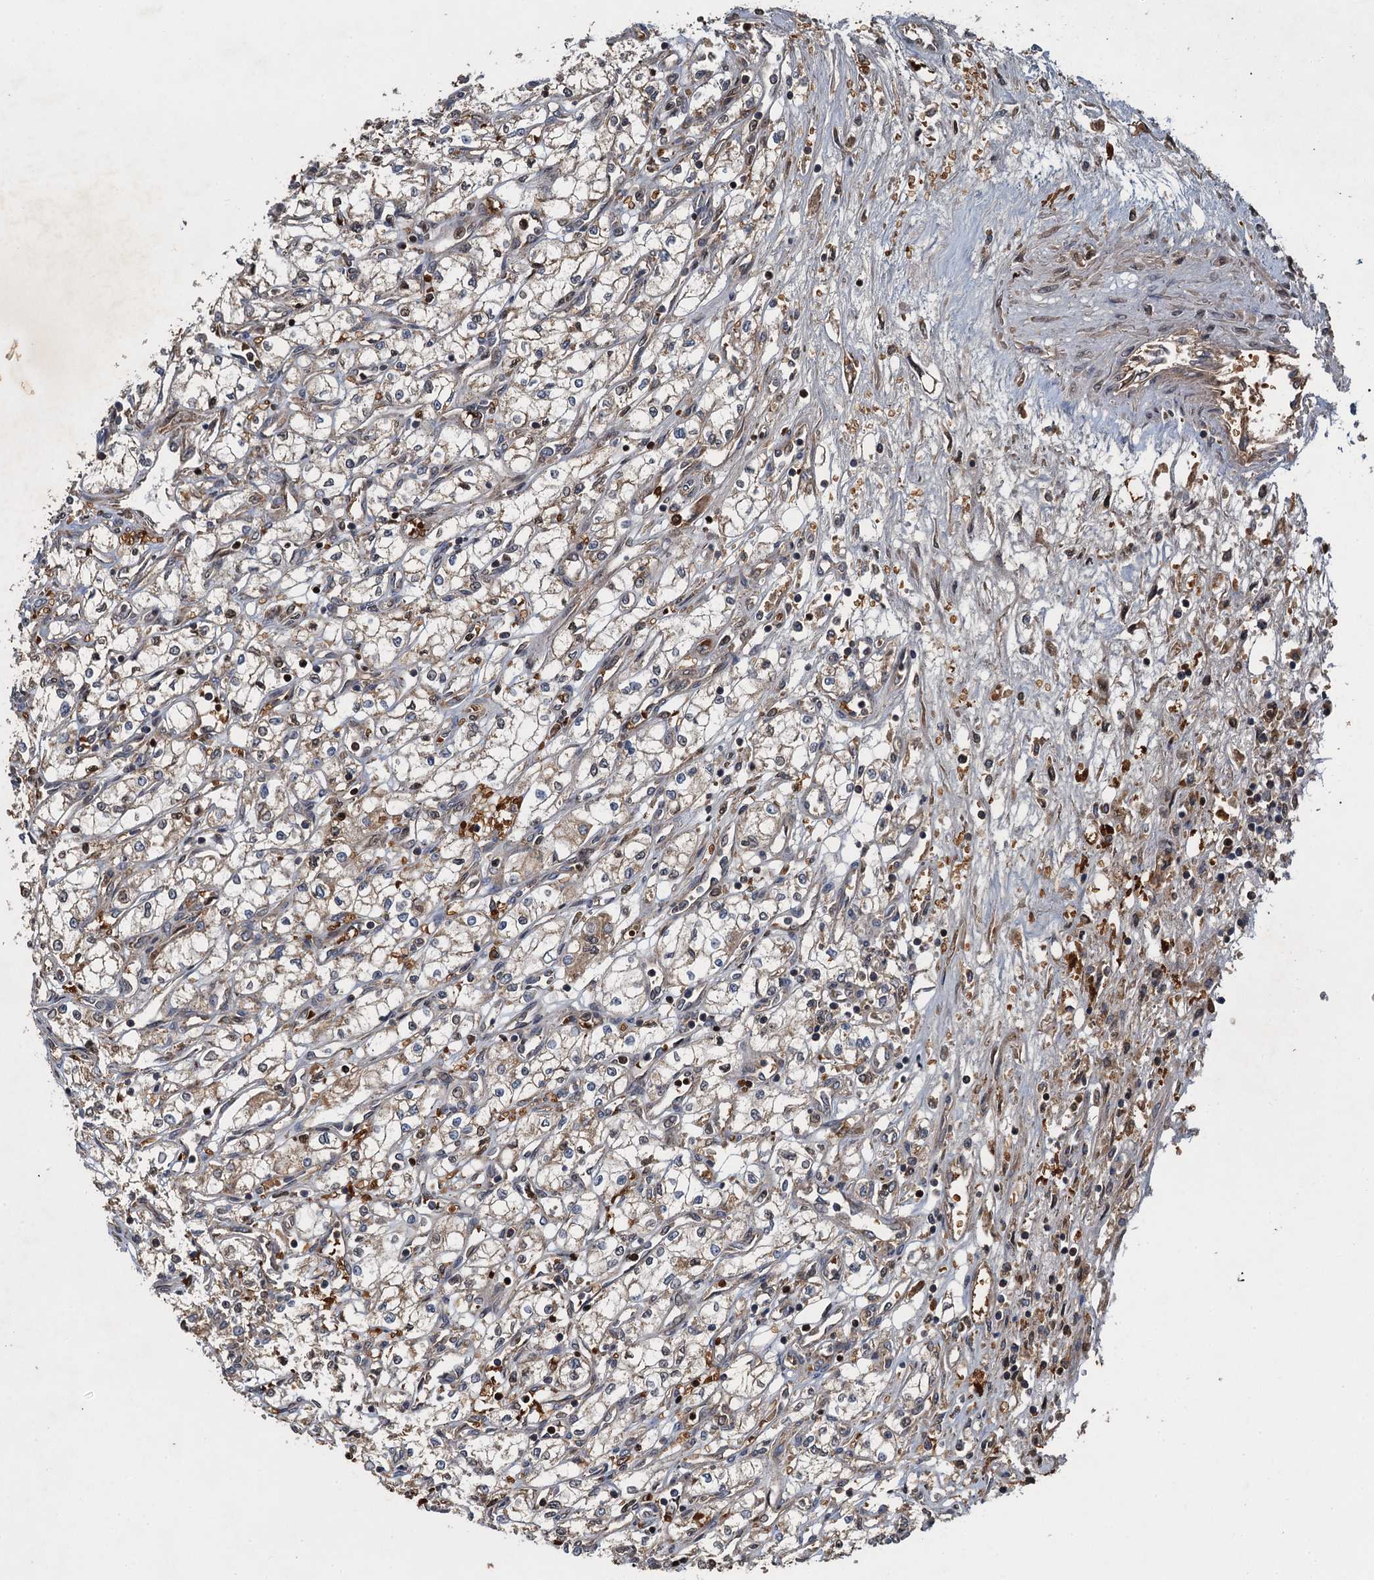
{"staining": {"intensity": "negative", "quantity": "none", "location": "none"}, "tissue": "renal cancer", "cell_type": "Tumor cells", "image_type": "cancer", "snomed": [{"axis": "morphology", "description": "Adenocarcinoma, NOS"}, {"axis": "topography", "description": "Kidney"}], "caption": "Tumor cells are negative for protein expression in human renal cancer. (DAB immunohistochemistry with hematoxylin counter stain).", "gene": "SNX32", "patient": {"sex": "male", "age": 59}}